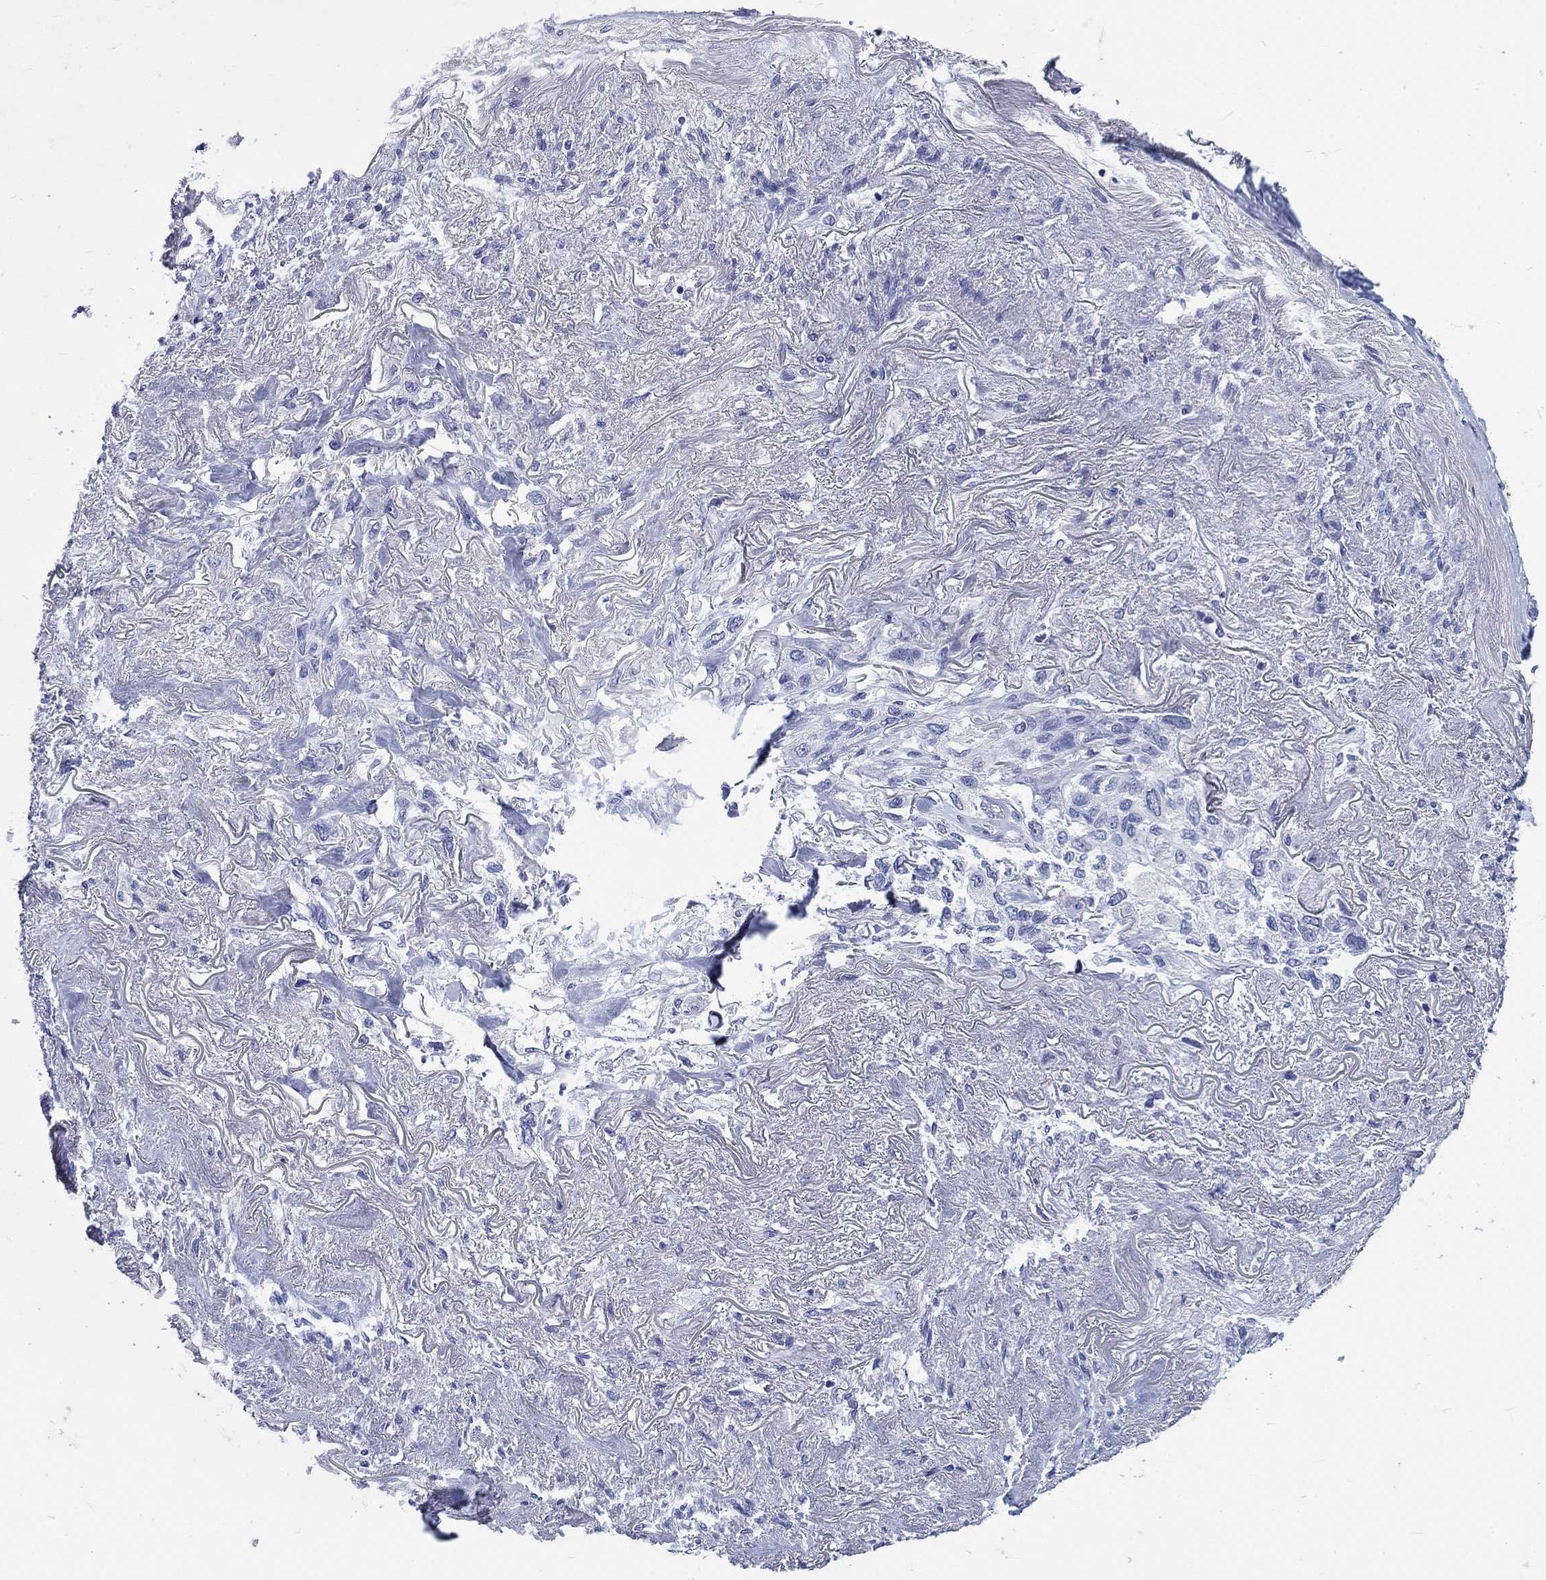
{"staining": {"intensity": "negative", "quantity": "none", "location": "none"}, "tissue": "lung cancer", "cell_type": "Tumor cells", "image_type": "cancer", "snomed": [{"axis": "morphology", "description": "Squamous cell carcinoma, NOS"}, {"axis": "topography", "description": "Lung"}], "caption": "An IHC image of lung squamous cell carcinoma is shown. There is no staining in tumor cells of lung squamous cell carcinoma.", "gene": "KRT76", "patient": {"sex": "female", "age": 70}}